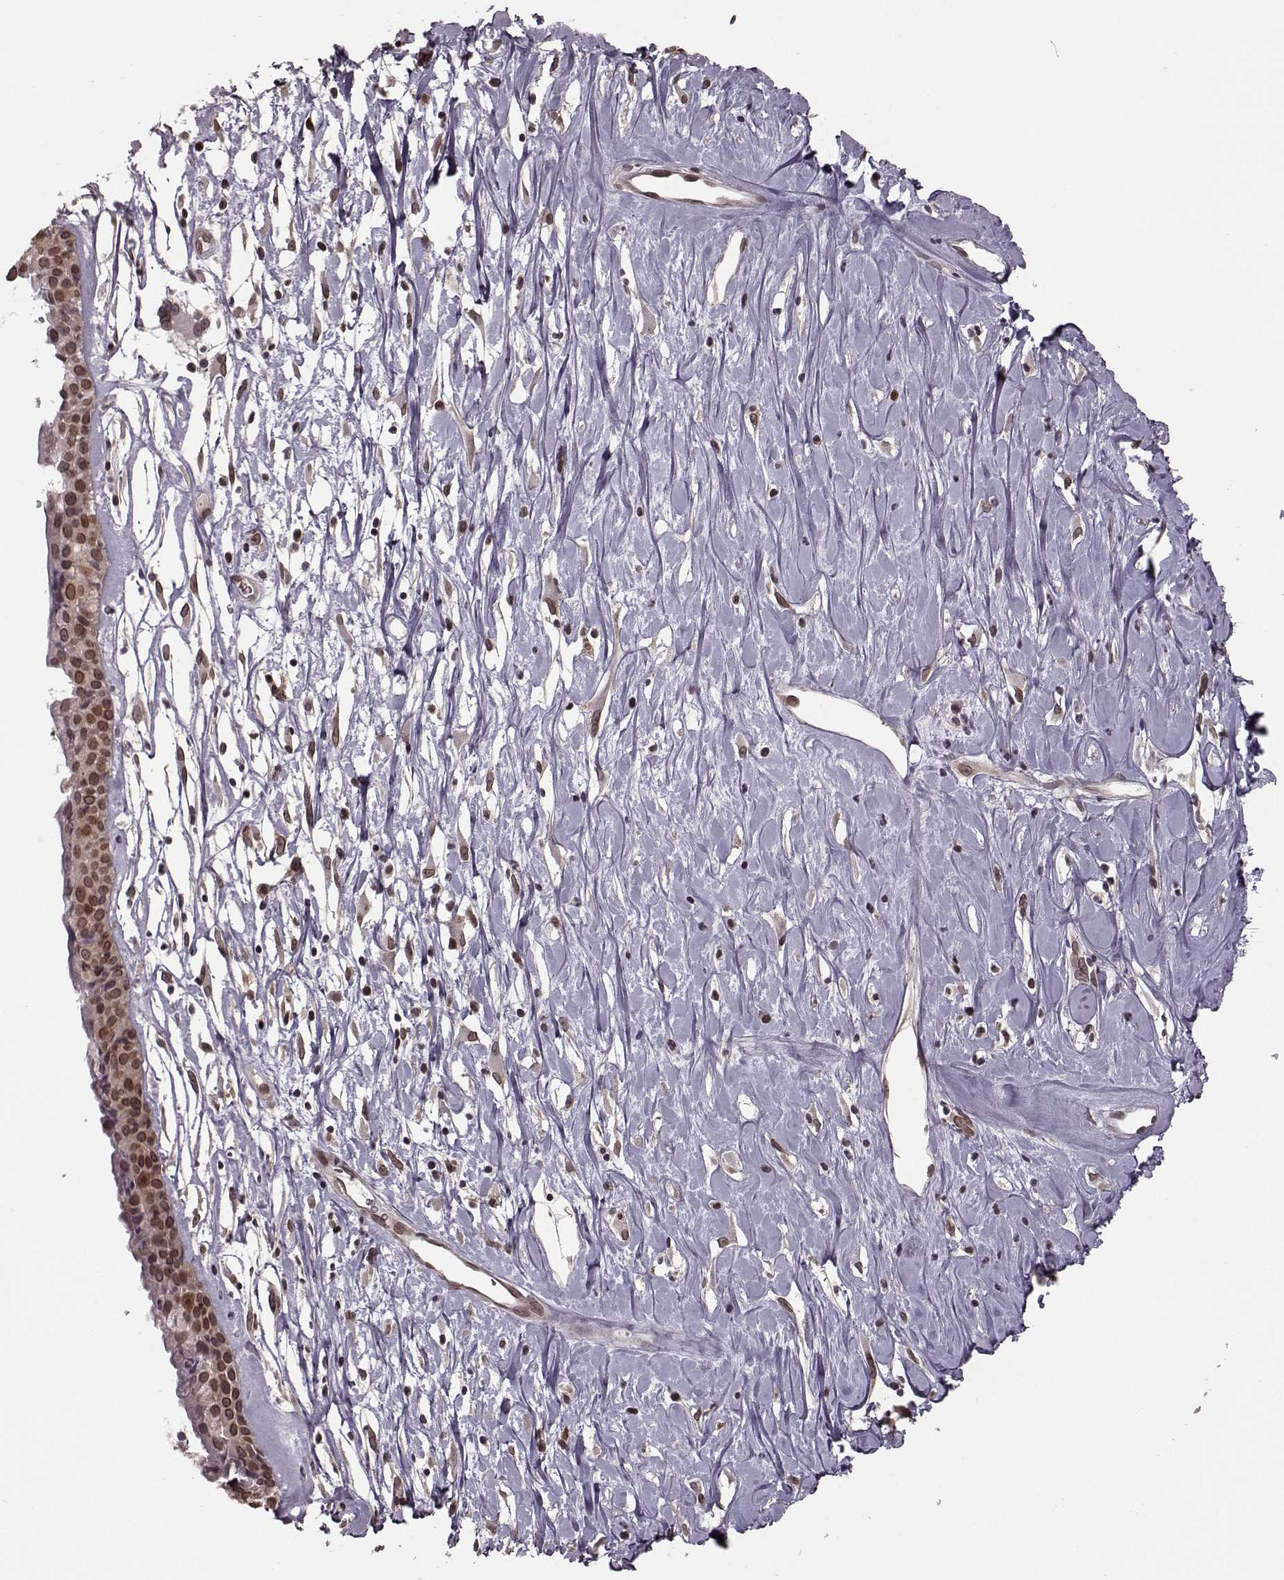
{"staining": {"intensity": "moderate", "quantity": ">75%", "location": "cytoplasmic/membranous,nuclear"}, "tissue": "nasopharynx", "cell_type": "Respiratory epithelial cells", "image_type": "normal", "snomed": [{"axis": "morphology", "description": "Normal tissue, NOS"}, {"axis": "topography", "description": "Nasopharynx"}], "caption": "Approximately >75% of respiratory epithelial cells in unremarkable human nasopharynx show moderate cytoplasmic/membranous,nuclear protein expression as visualized by brown immunohistochemical staining.", "gene": "NUP37", "patient": {"sex": "female", "age": 85}}